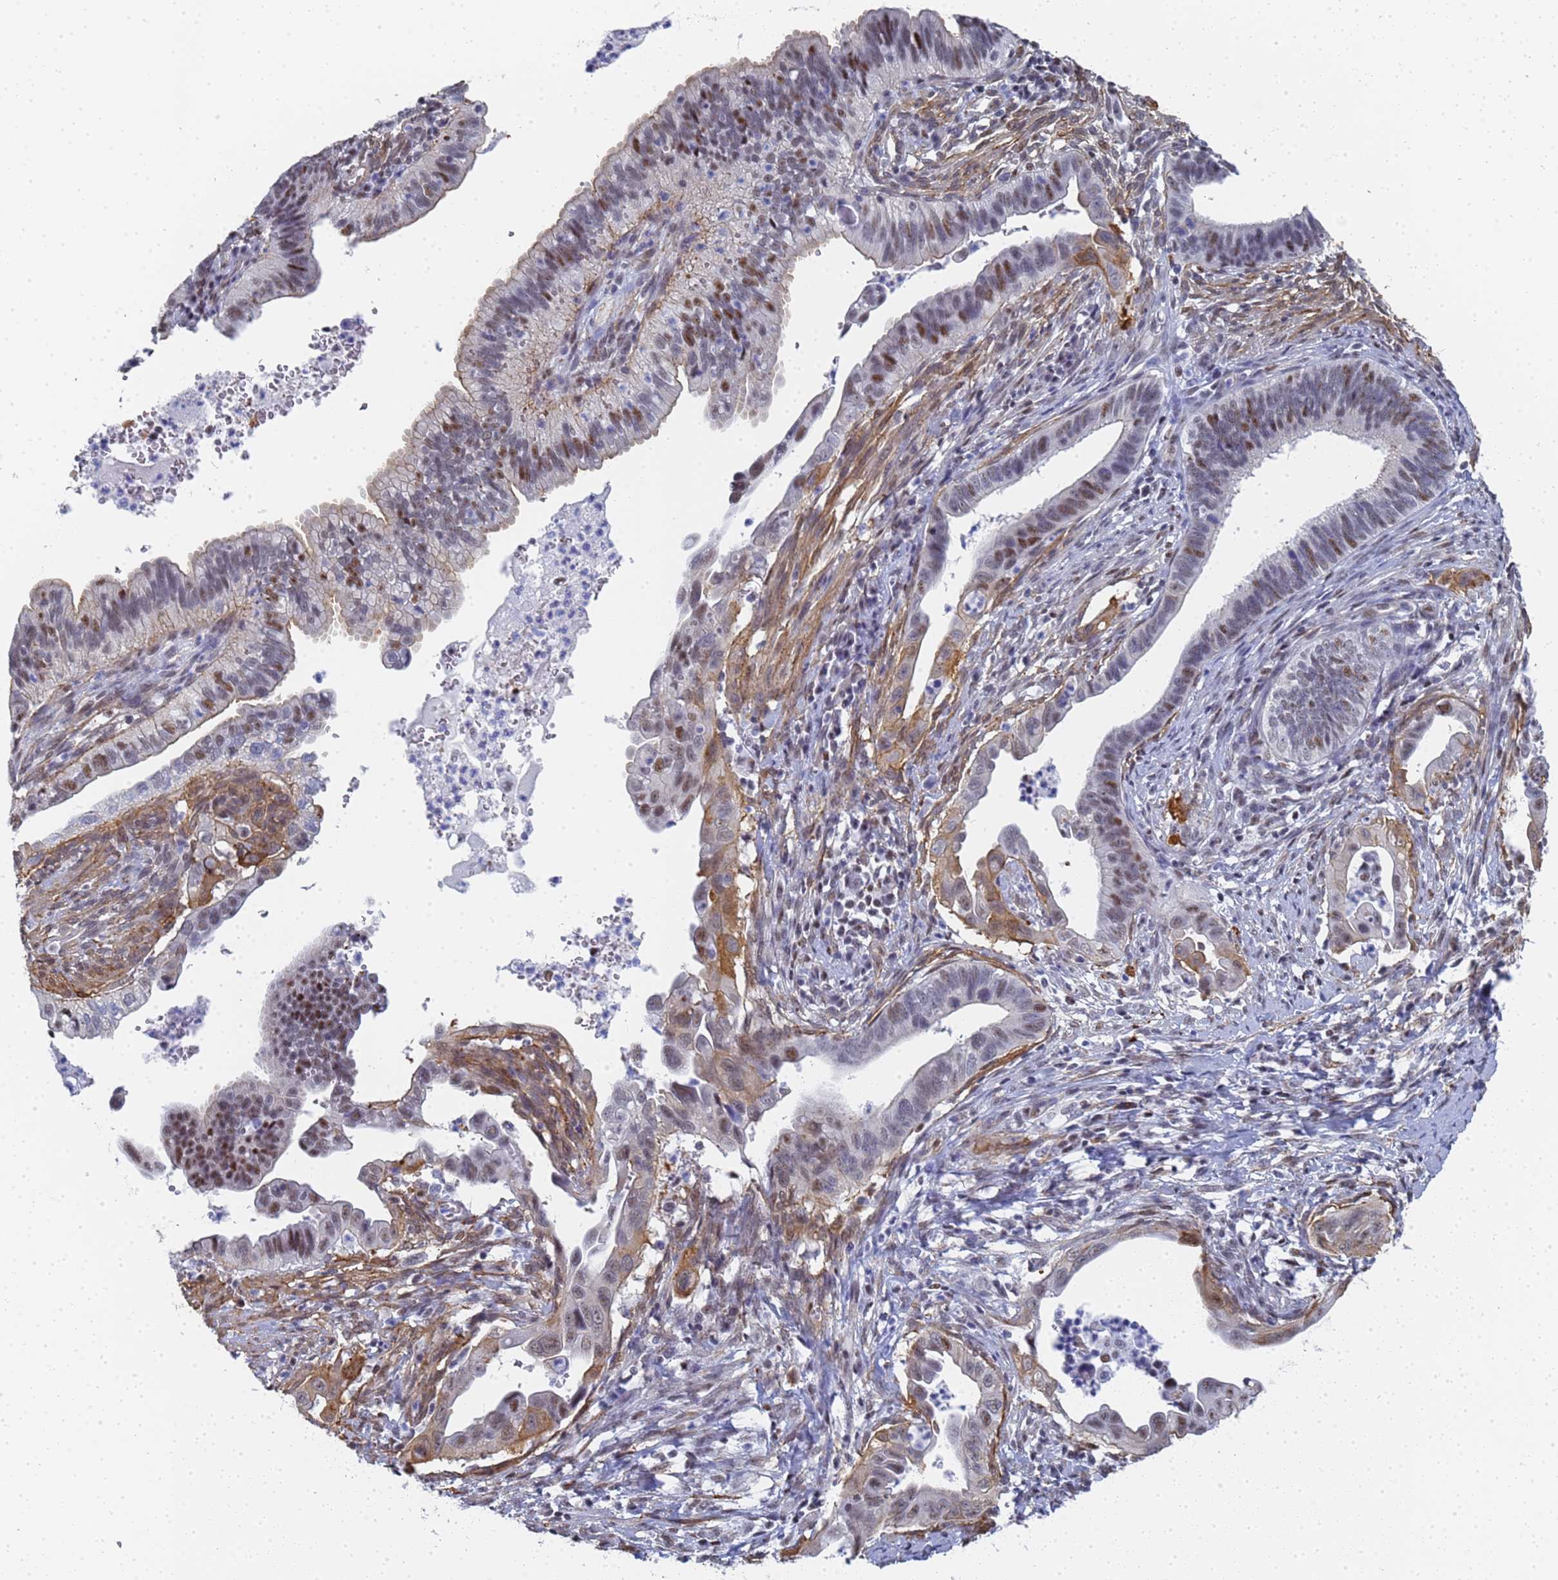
{"staining": {"intensity": "moderate", "quantity": "<25%", "location": "cytoplasmic/membranous,nuclear"}, "tissue": "cervical cancer", "cell_type": "Tumor cells", "image_type": "cancer", "snomed": [{"axis": "morphology", "description": "Adenocarcinoma, NOS"}, {"axis": "topography", "description": "Cervix"}], "caption": "Protein expression analysis of human cervical cancer reveals moderate cytoplasmic/membranous and nuclear positivity in approximately <25% of tumor cells.", "gene": "PRRT4", "patient": {"sex": "female", "age": 42}}